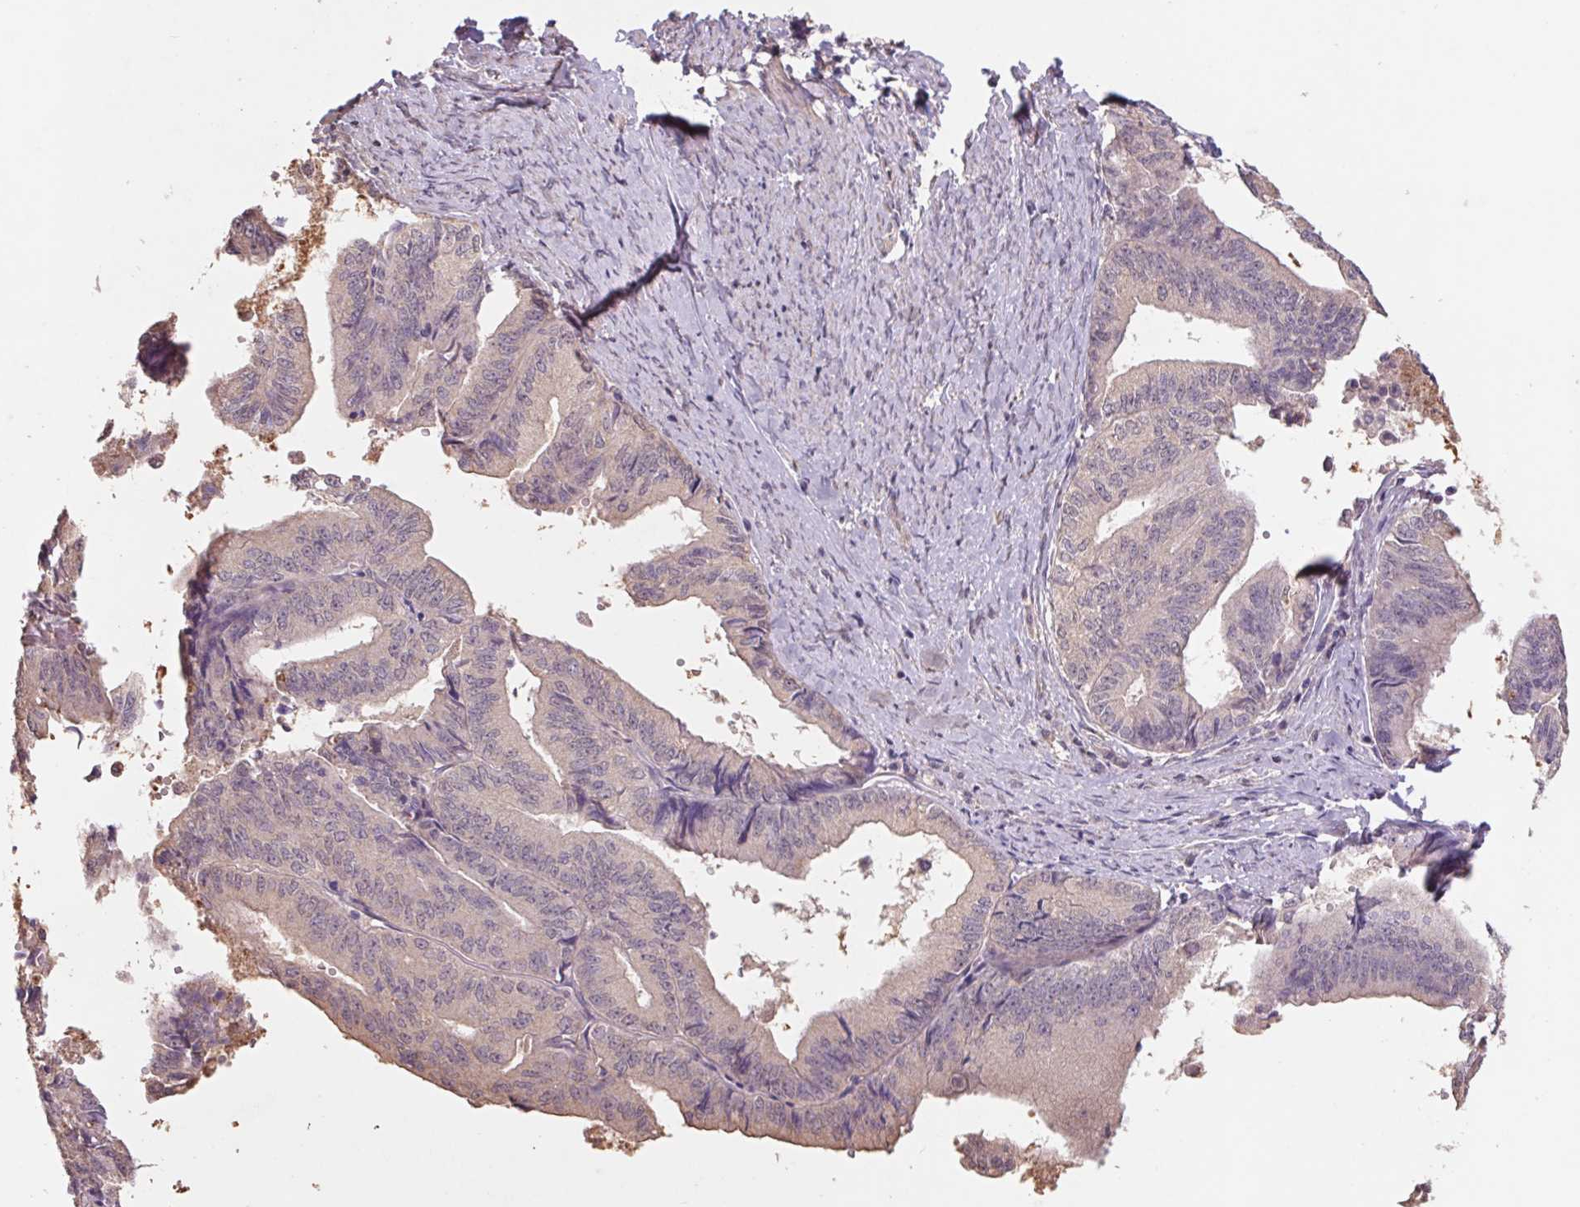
{"staining": {"intensity": "weak", "quantity": ">75%", "location": "cytoplasmic/membranous"}, "tissue": "endometrial cancer", "cell_type": "Tumor cells", "image_type": "cancer", "snomed": [{"axis": "morphology", "description": "Adenocarcinoma, NOS"}, {"axis": "topography", "description": "Endometrium"}], "caption": "This image shows endometrial adenocarcinoma stained with IHC to label a protein in brown. The cytoplasmic/membranous of tumor cells show weak positivity for the protein. Nuclei are counter-stained blue.", "gene": "GRM2", "patient": {"sex": "female", "age": 65}}